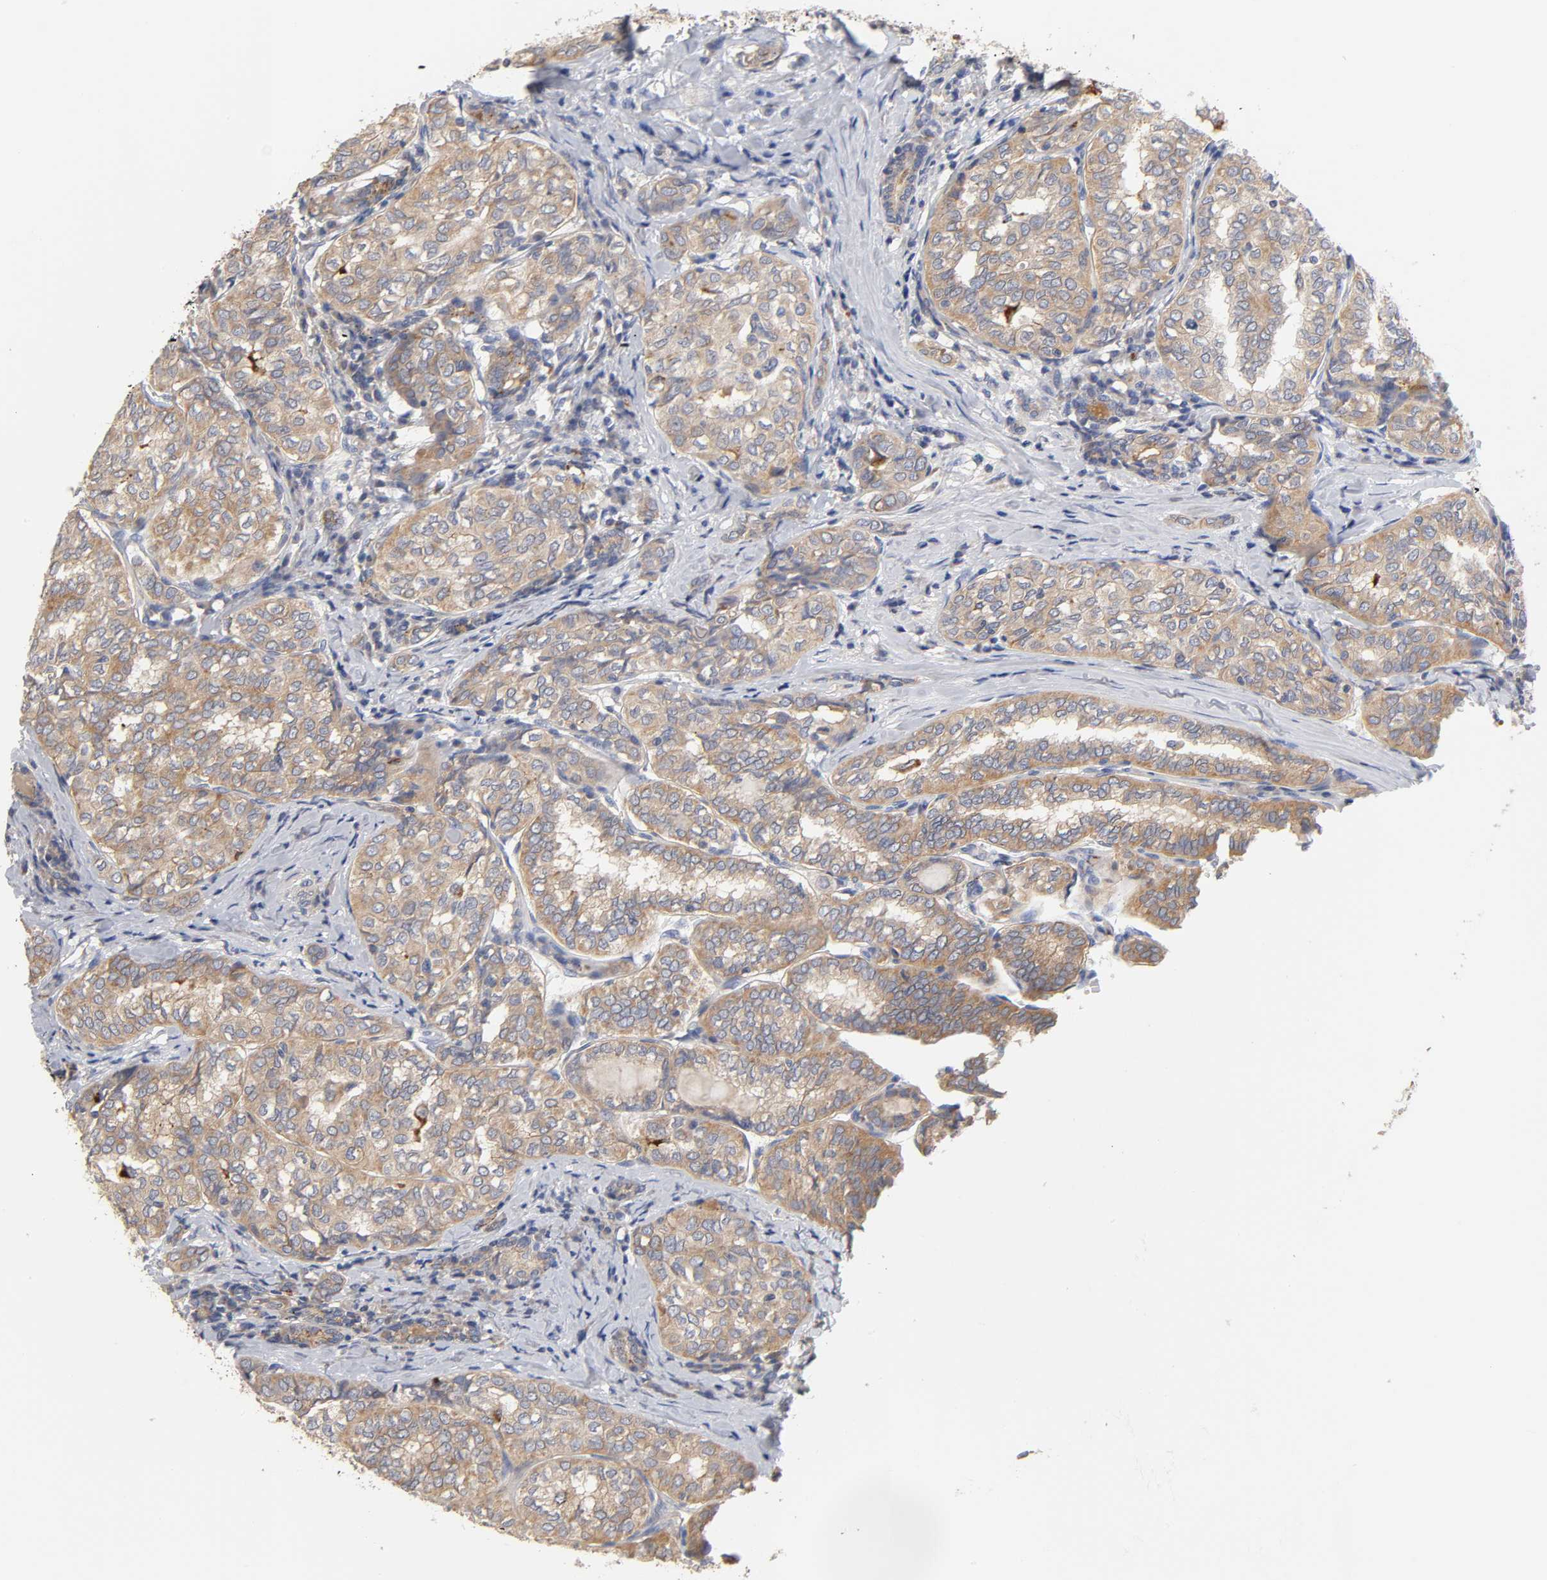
{"staining": {"intensity": "moderate", "quantity": ">75%", "location": "cytoplasmic/membranous"}, "tissue": "thyroid cancer", "cell_type": "Tumor cells", "image_type": "cancer", "snomed": [{"axis": "morphology", "description": "Papillary adenocarcinoma, NOS"}, {"axis": "topography", "description": "Thyroid gland"}], "caption": "Immunohistochemistry (IHC) of papillary adenocarcinoma (thyroid) demonstrates medium levels of moderate cytoplasmic/membranous staining in approximately >75% of tumor cells.", "gene": "C17orf75", "patient": {"sex": "female", "age": 30}}